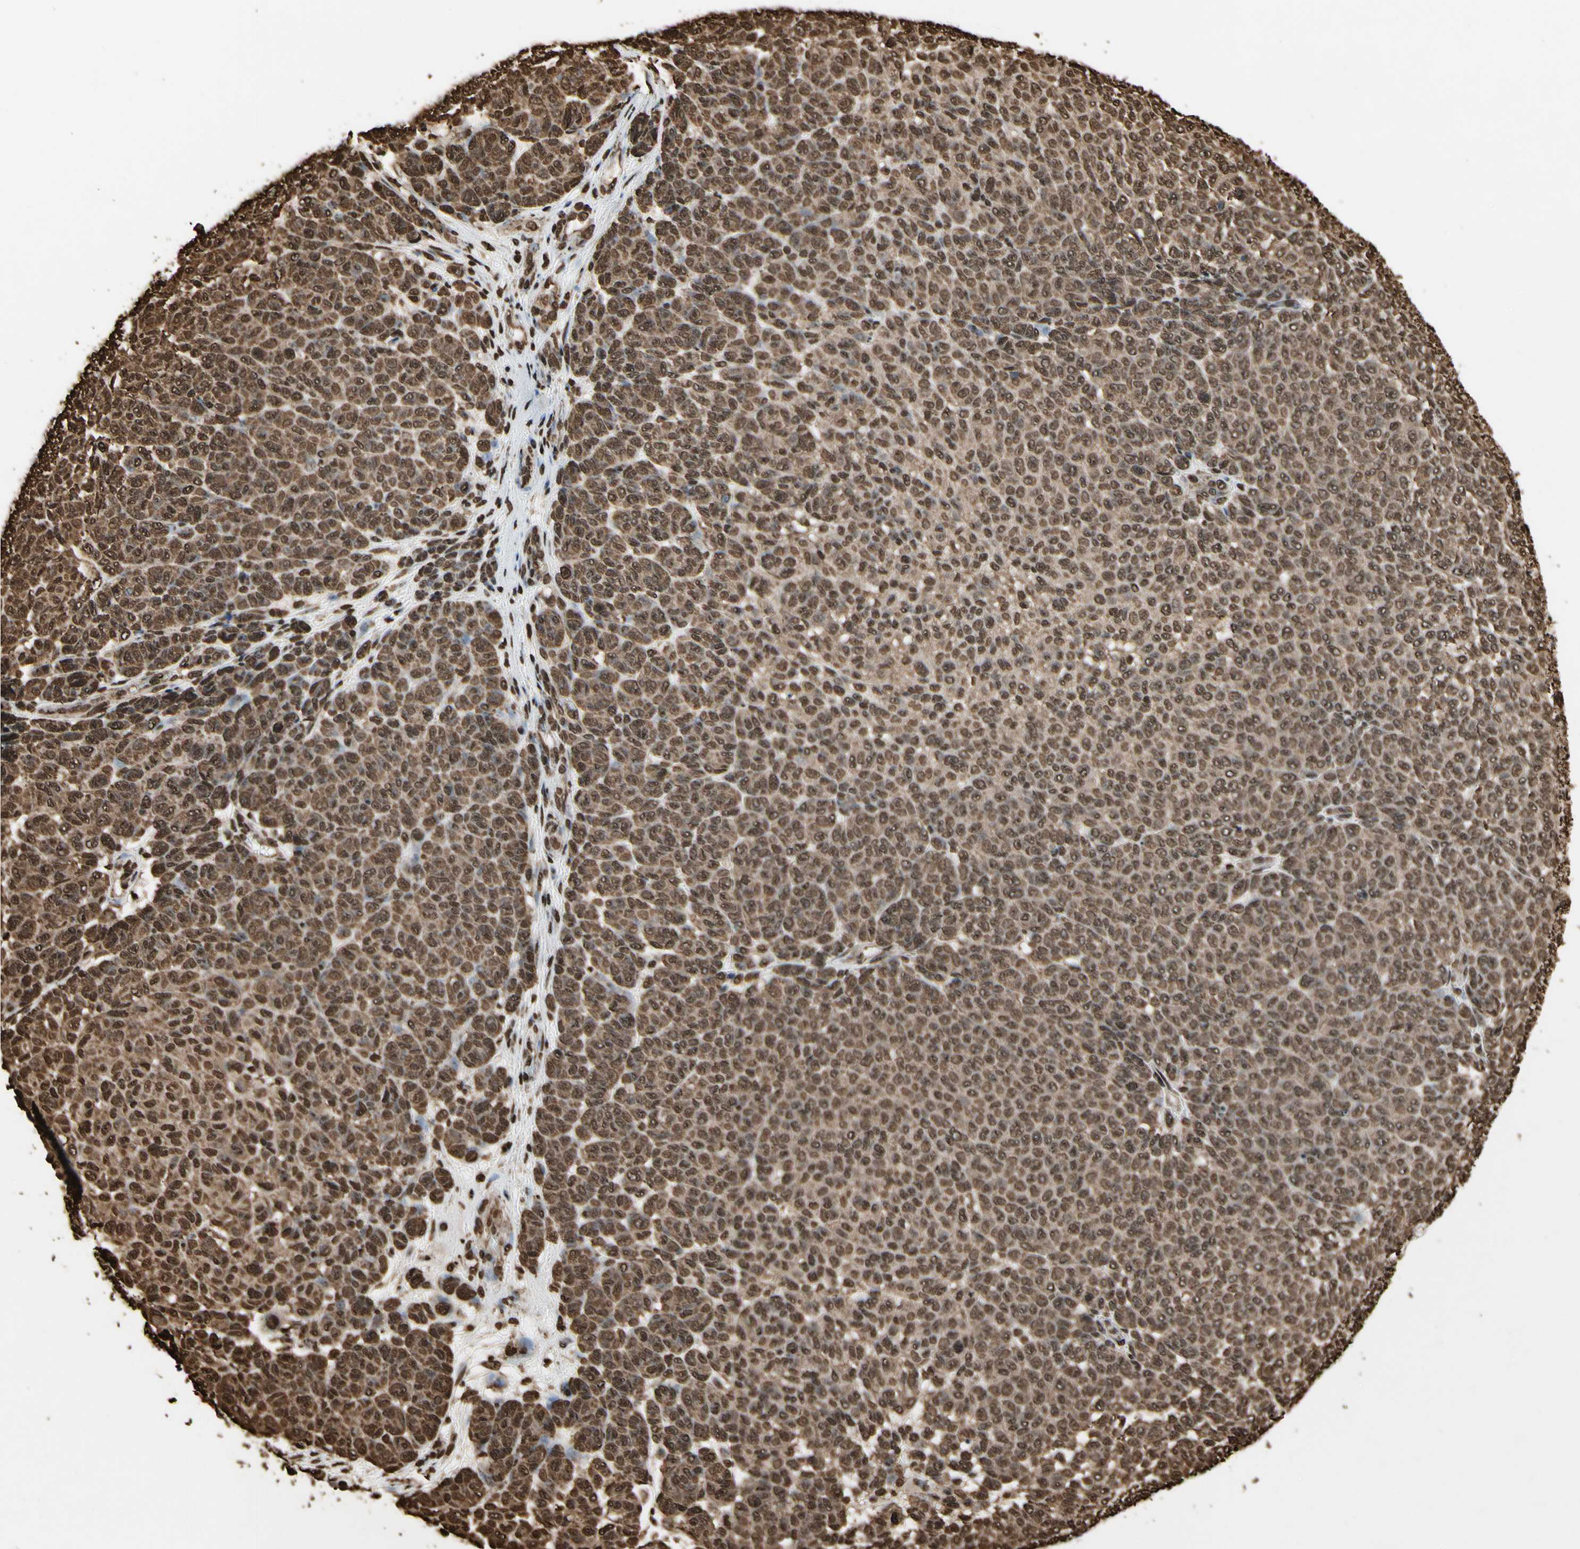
{"staining": {"intensity": "strong", "quantity": ">75%", "location": "cytoplasmic/membranous,nuclear"}, "tissue": "melanoma", "cell_type": "Tumor cells", "image_type": "cancer", "snomed": [{"axis": "morphology", "description": "Malignant melanoma, NOS"}, {"axis": "topography", "description": "Skin"}], "caption": "DAB immunohistochemical staining of melanoma reveals strong cytoplasmic/membranous and nuclear protein expression in approximately >75% of tumor cells.", "gene": "HNRNPK", "patient": {"sex": "male", "age": 59}}